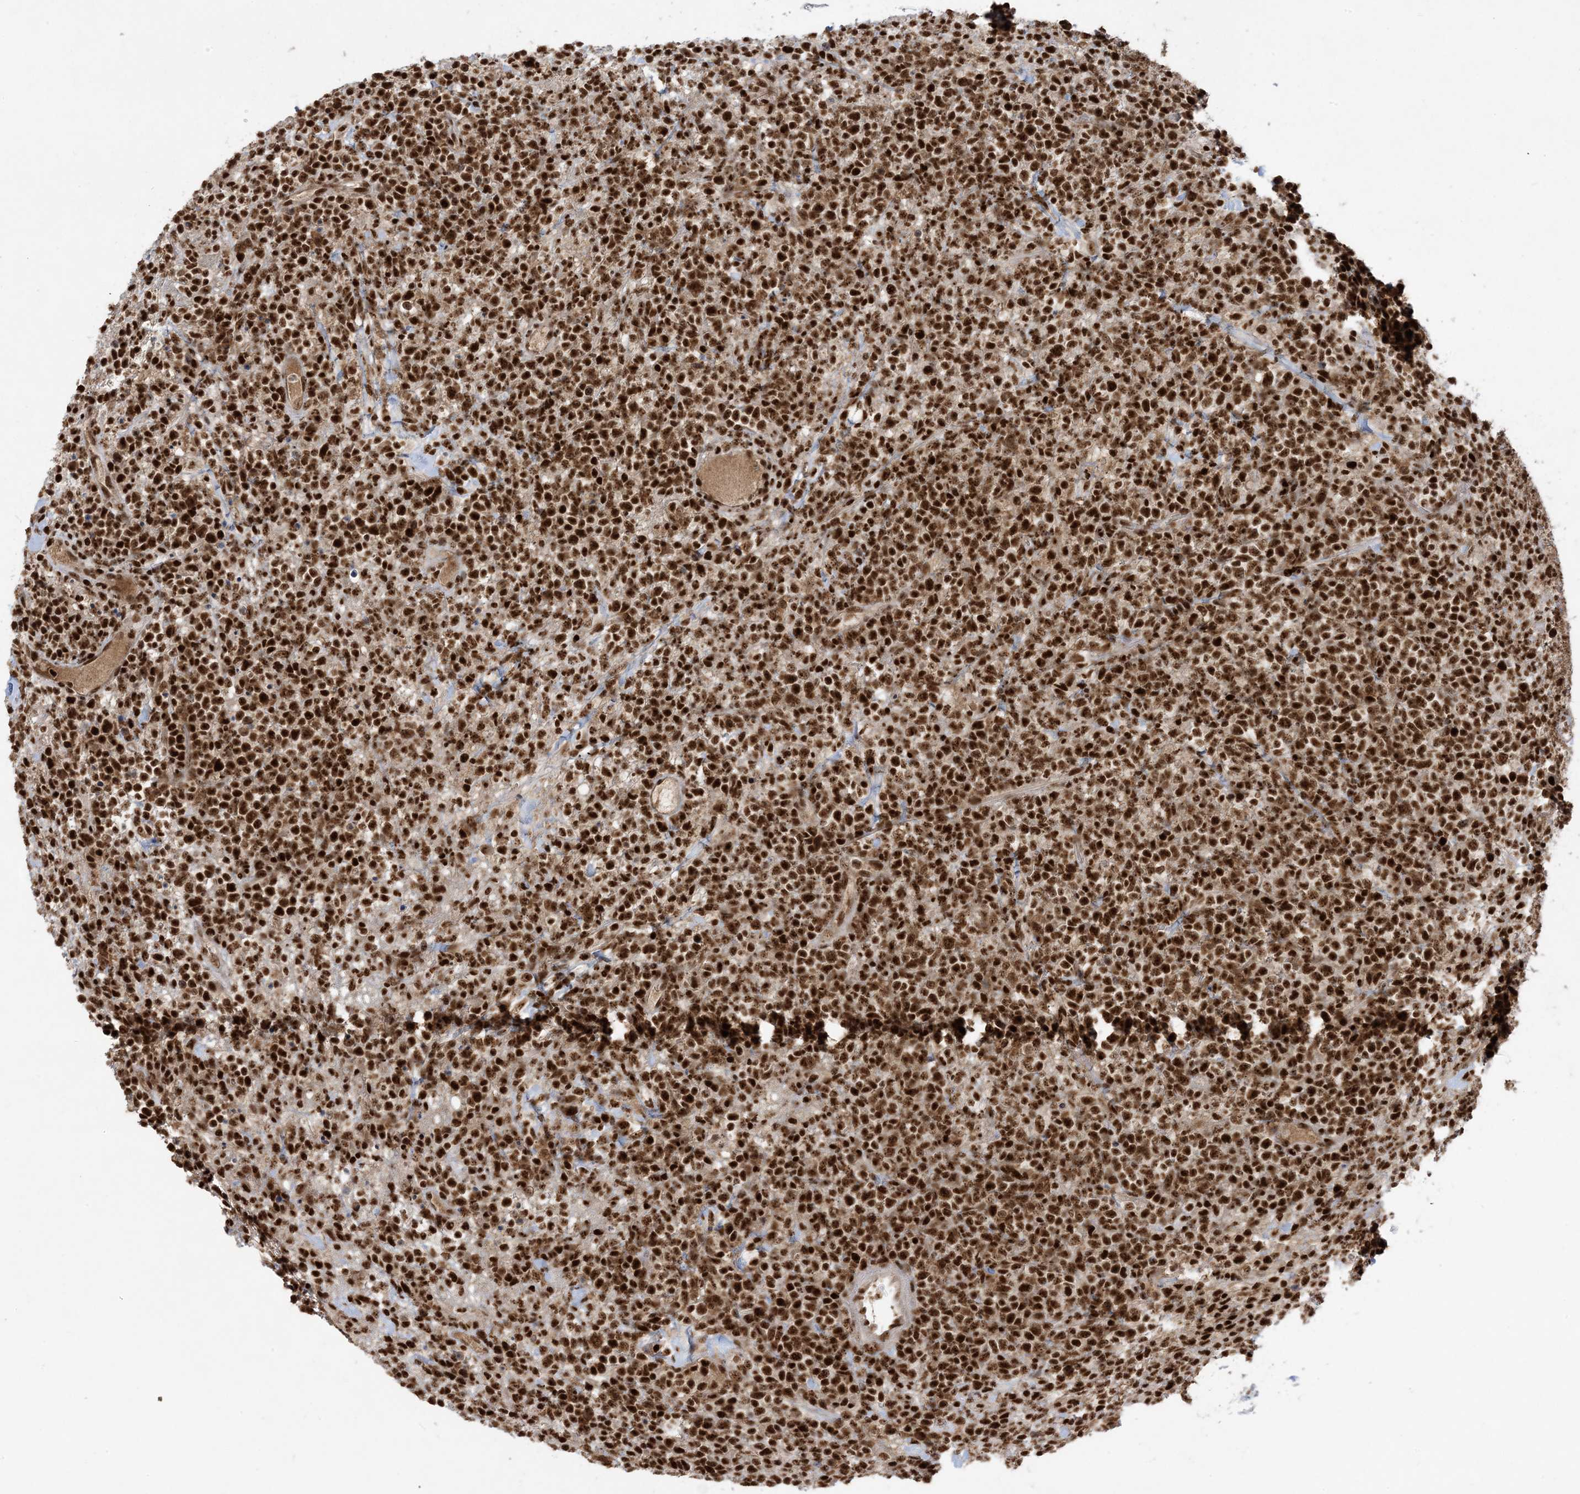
{"staining": {"intensity": "strong", "quantity": ">75%", "location": "nuclear"}, "tissue": "lymphoma", "cell_type": "Tumor cells", "image_type": "cancer", "snomed": [{"axis": "morphology", "description": "Malignant lymphoma, non-Hodgkin's type, High grade"}, {"axis": "topography", "description": "Colon"}], "caption": "Malignant lymphoma, non-Hodgkin's type (high-grade) tissue exhibits strong nuclear expression in about >75% of tumor cells, visualized by immunohistochemistry.", "gene": "PPIL2", "patient": {"sex": "female", "age": 53}}